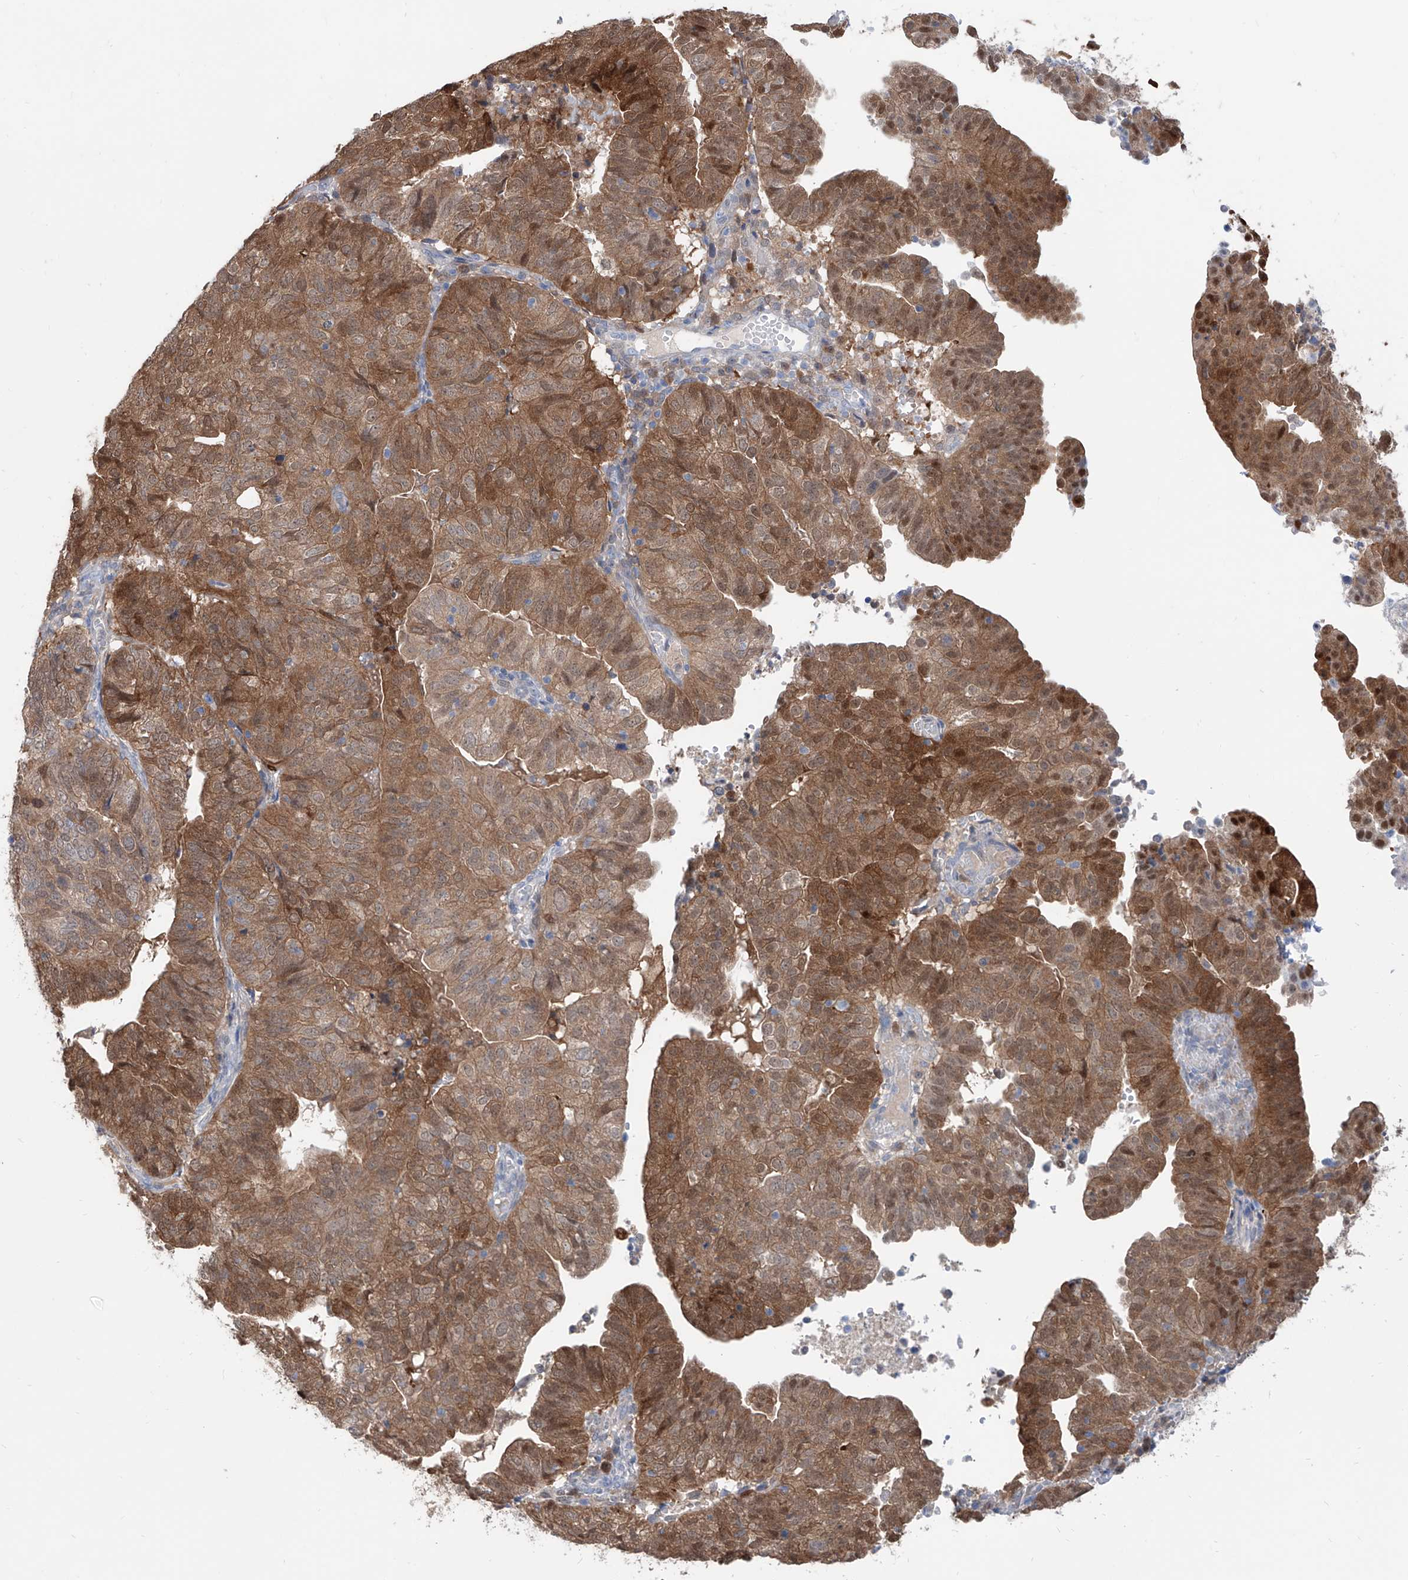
{"staining": {"intensity": "moderate", "quantity": ">75%", "location": "cytoplasmic/membranous,nuclear"}, "tissue": "endometrial cancer", "cell_type": "Tumor cells", "image_type": "cancer", "snomed": [{"axis": "morphology", "description": "Adenocarcinoma, NOS"}, {"axis": "topography", "description": "Uterus"}], "caption": "IHC micrograph of adenocarcinoma (endometrial) stained for a protein (brown), which demonstrates medium levels of moderate cytoplasmic/membranous and nuclear expression in about >75% of tumor cells.", "gene": "PDXK", "patient": {"sex": "female", "age": 77}}